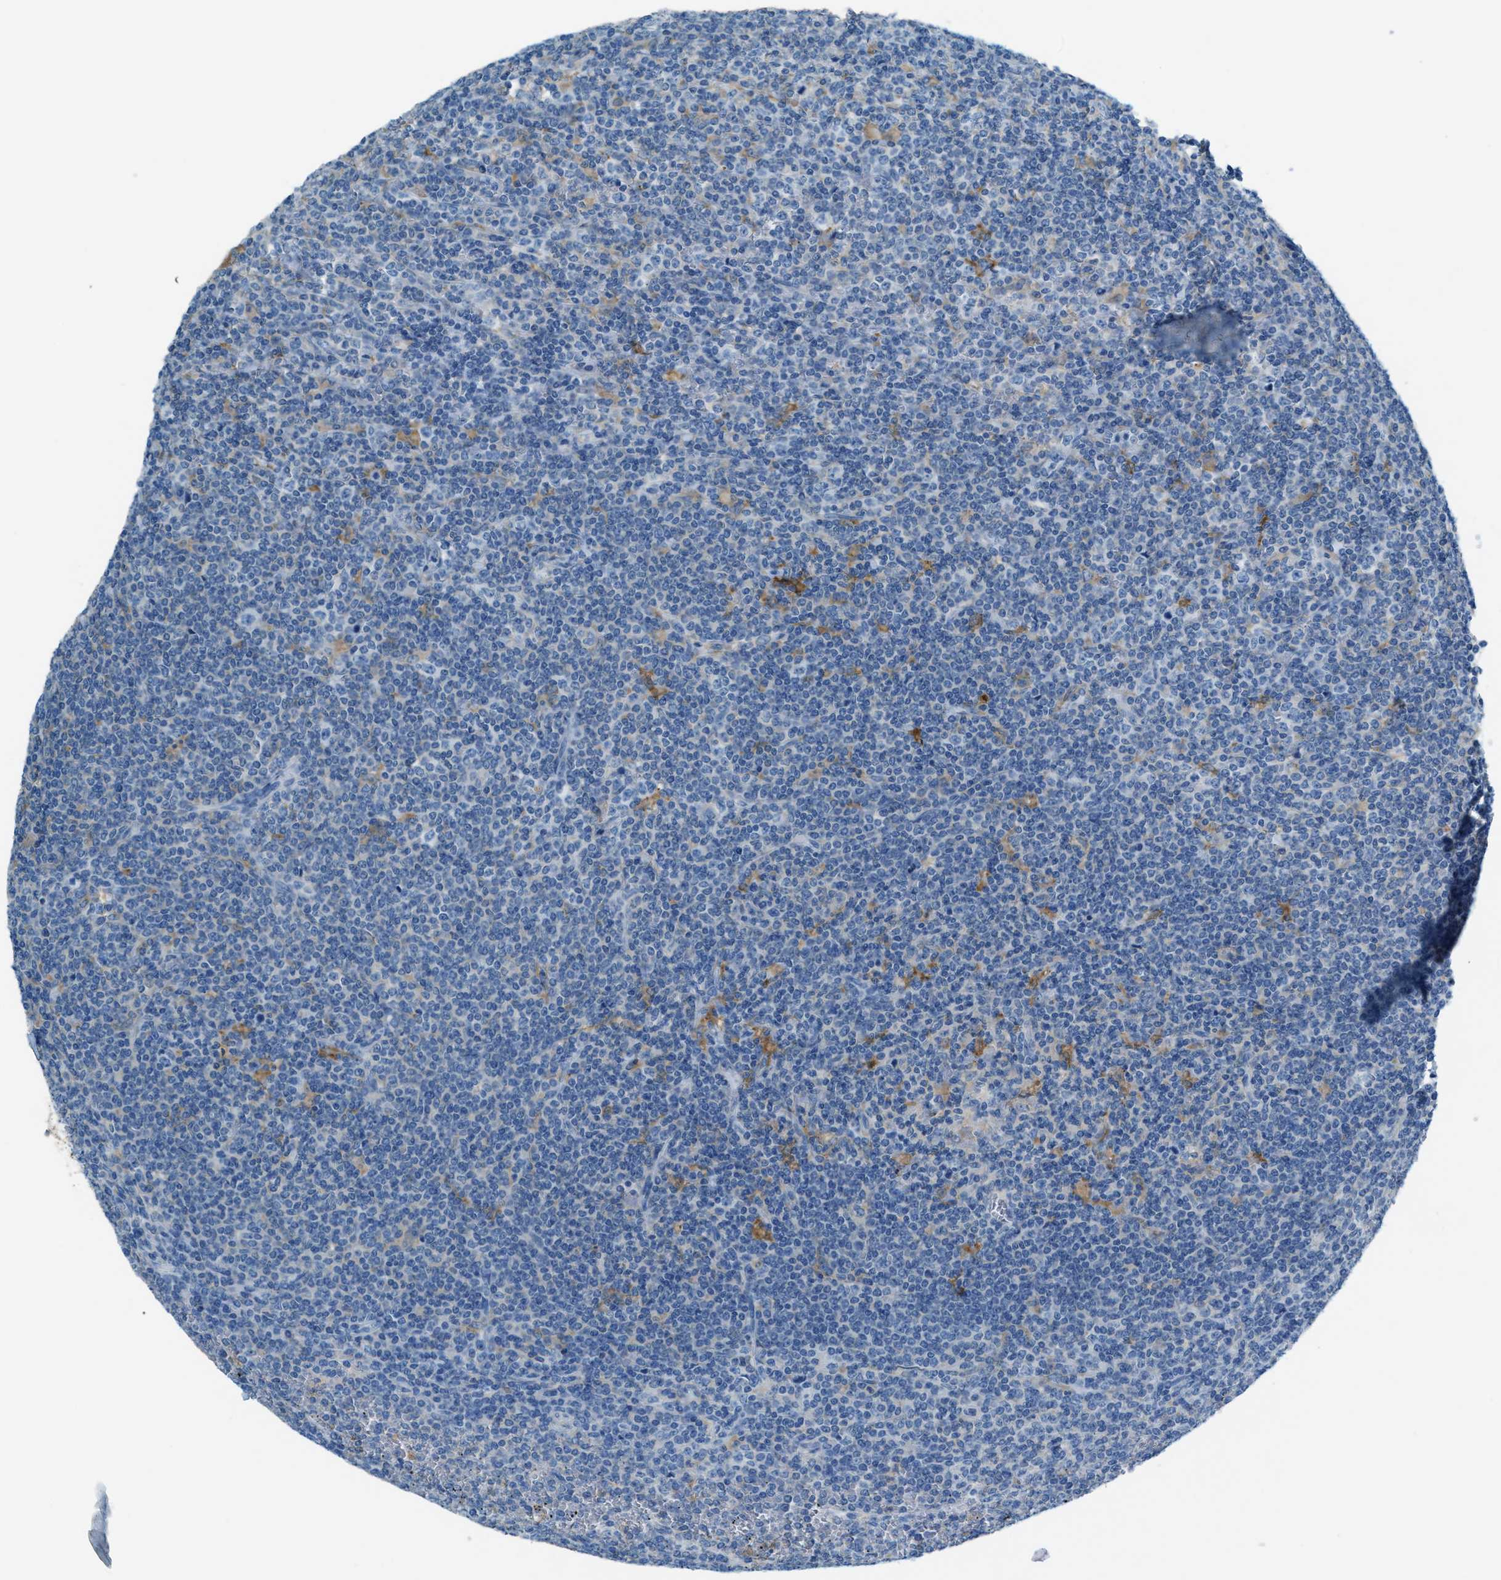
{"staining": {"intensity": "negative", "quantity": "none", "location": "none"}, "tissue": "lymphoma", "cell_type": "Tumor cells", "image_type": "cancer", "snomed": [{"axis": "morphology", "description": "Malignant lymphoma, non-Hodgkin's type, Low grade"}, {"axis": "topography", "description": "Spleen"}], "caption": "IHC micrograph of human malignant lymphoma, non-Hodgkin's type (low-grade) stained for a protein (brown), which reveals no staining in tumor cells.", "gene": "MATCAP2", "patient": {"sex": "female", "age": 19}}